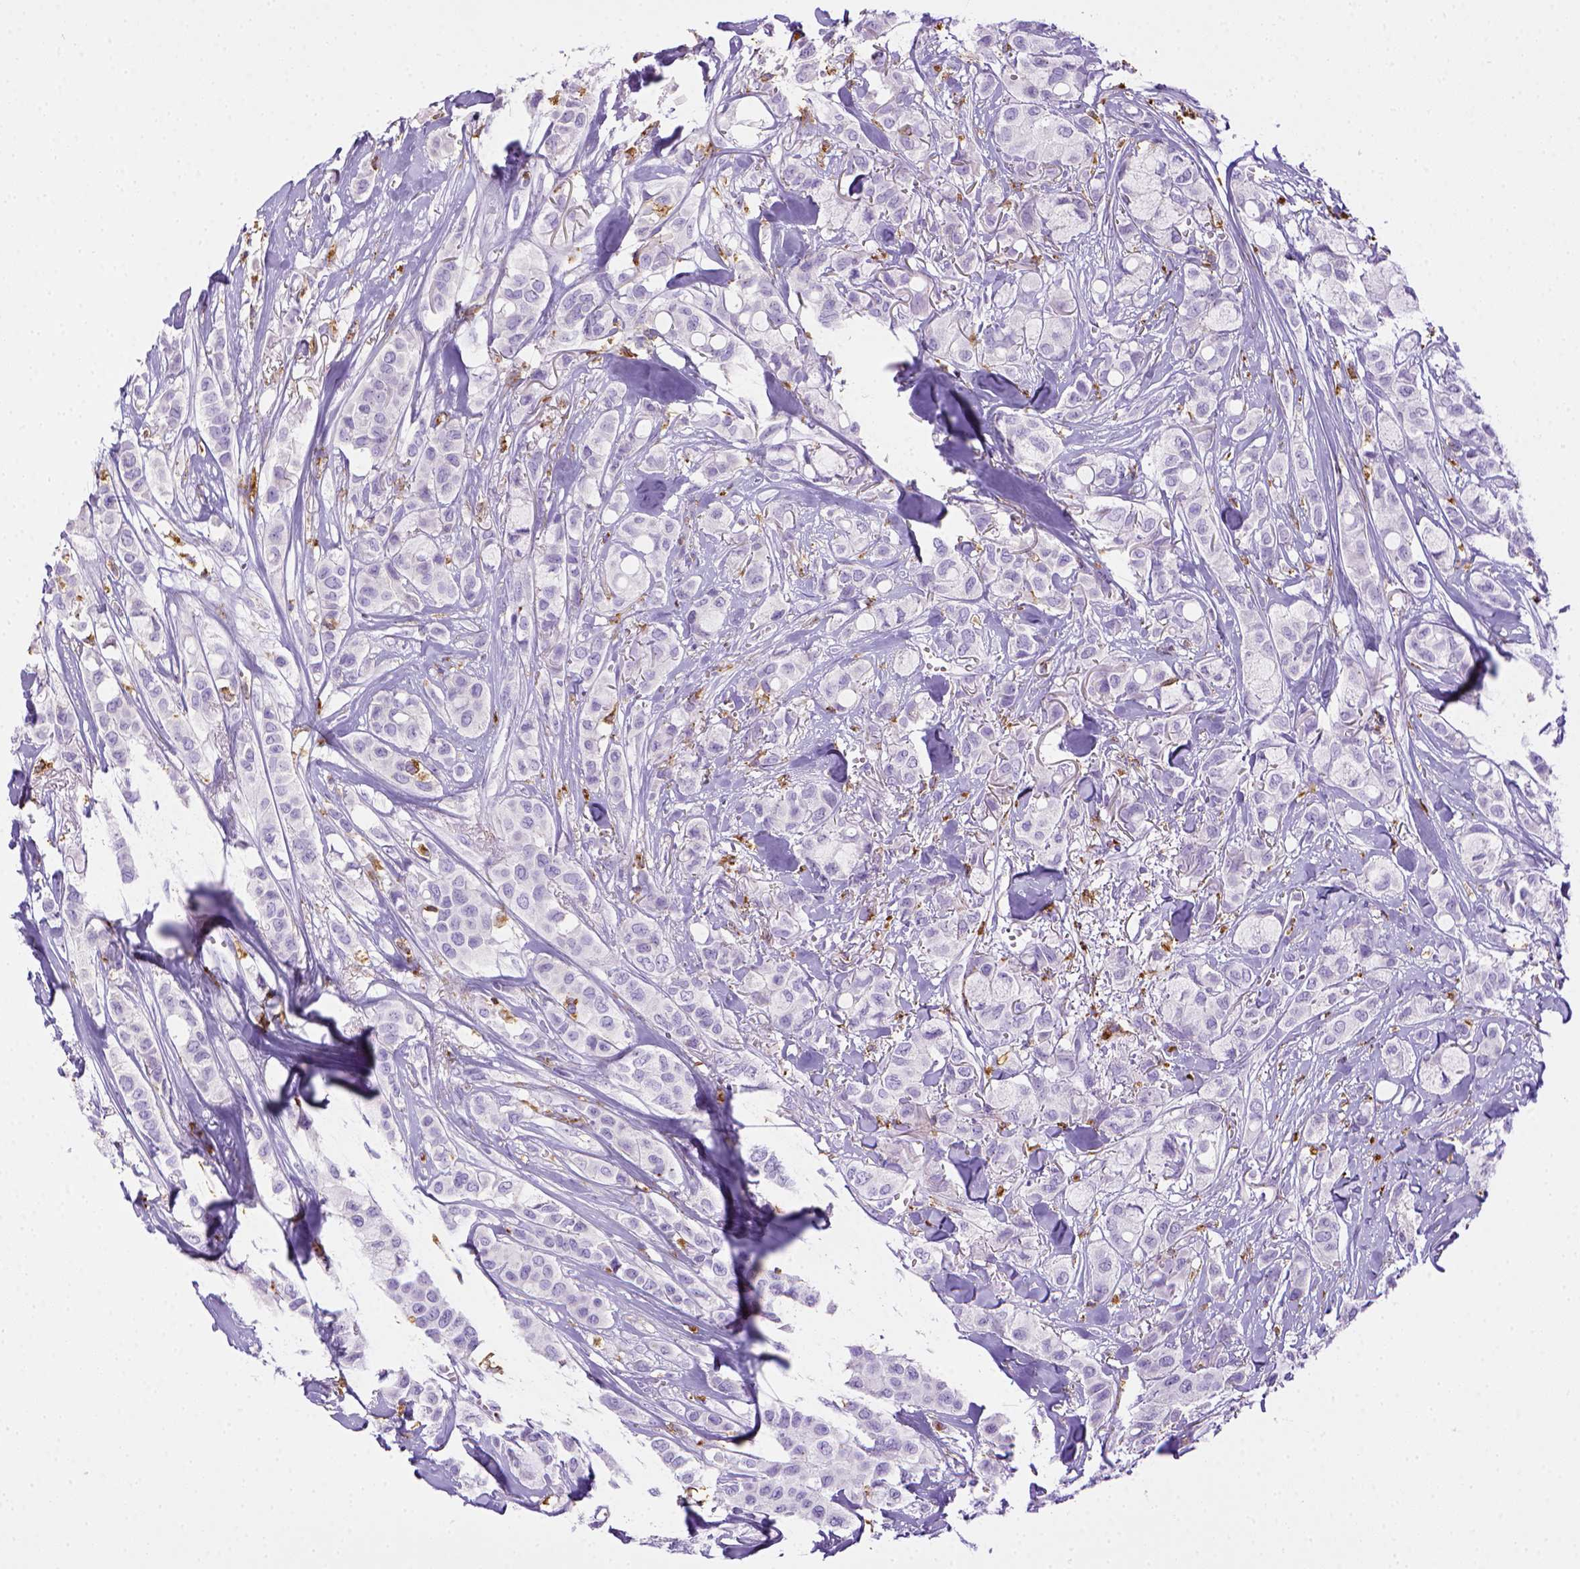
{"staining": {"intensity": "negative", "quantity": "none", "location": "none"}, "tissue": "breast cancer", "cell_type": "Tumor cells", "image_type": "cancer", "snomed": [{"axis": "morphology", "description": "Duct carcinoma"}, {"axis": "topography", "description": "Breast"}], "caption": "Tumor cells show no significant staining in breast cancer (infiltrating ductal carcinoma).", "gene": "CD68", "patient": {"sex": "female", "age": 85}}